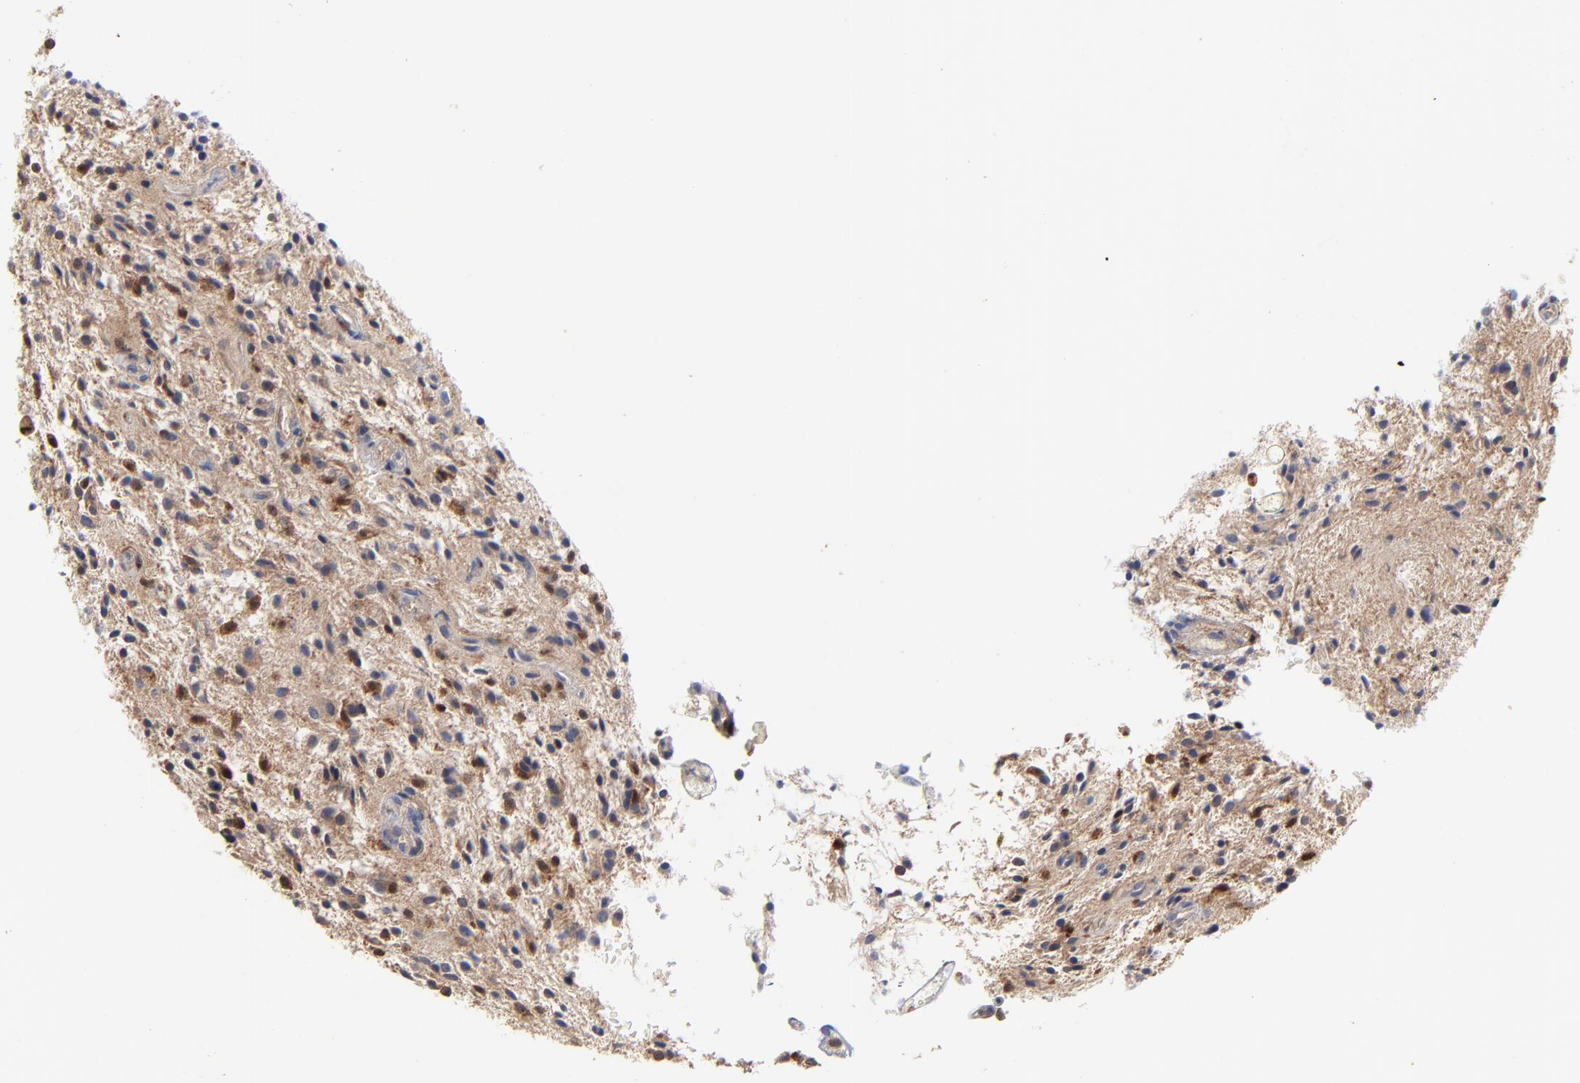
{"staining": {"intensity": "moderate", "quantity": "25%-75%", "location": "cytoplasmic/membranous"}, "tissue": "glioma", "cell_type": "Tumor cells", "image_type": "cancer", "snomed": [{"axis": "morphology", "description": "Glioma, malignant, NOS"}, {"axis": "topography", "description": "Cerebellum"}], "caption": "IHC of glioma shows medium levels of moderate cytoplasmic/membranous staining in about 25%-75% of tumor cells.", "gene": "ARHGEF6", "patient": {"sex": "female", "age": 10}}